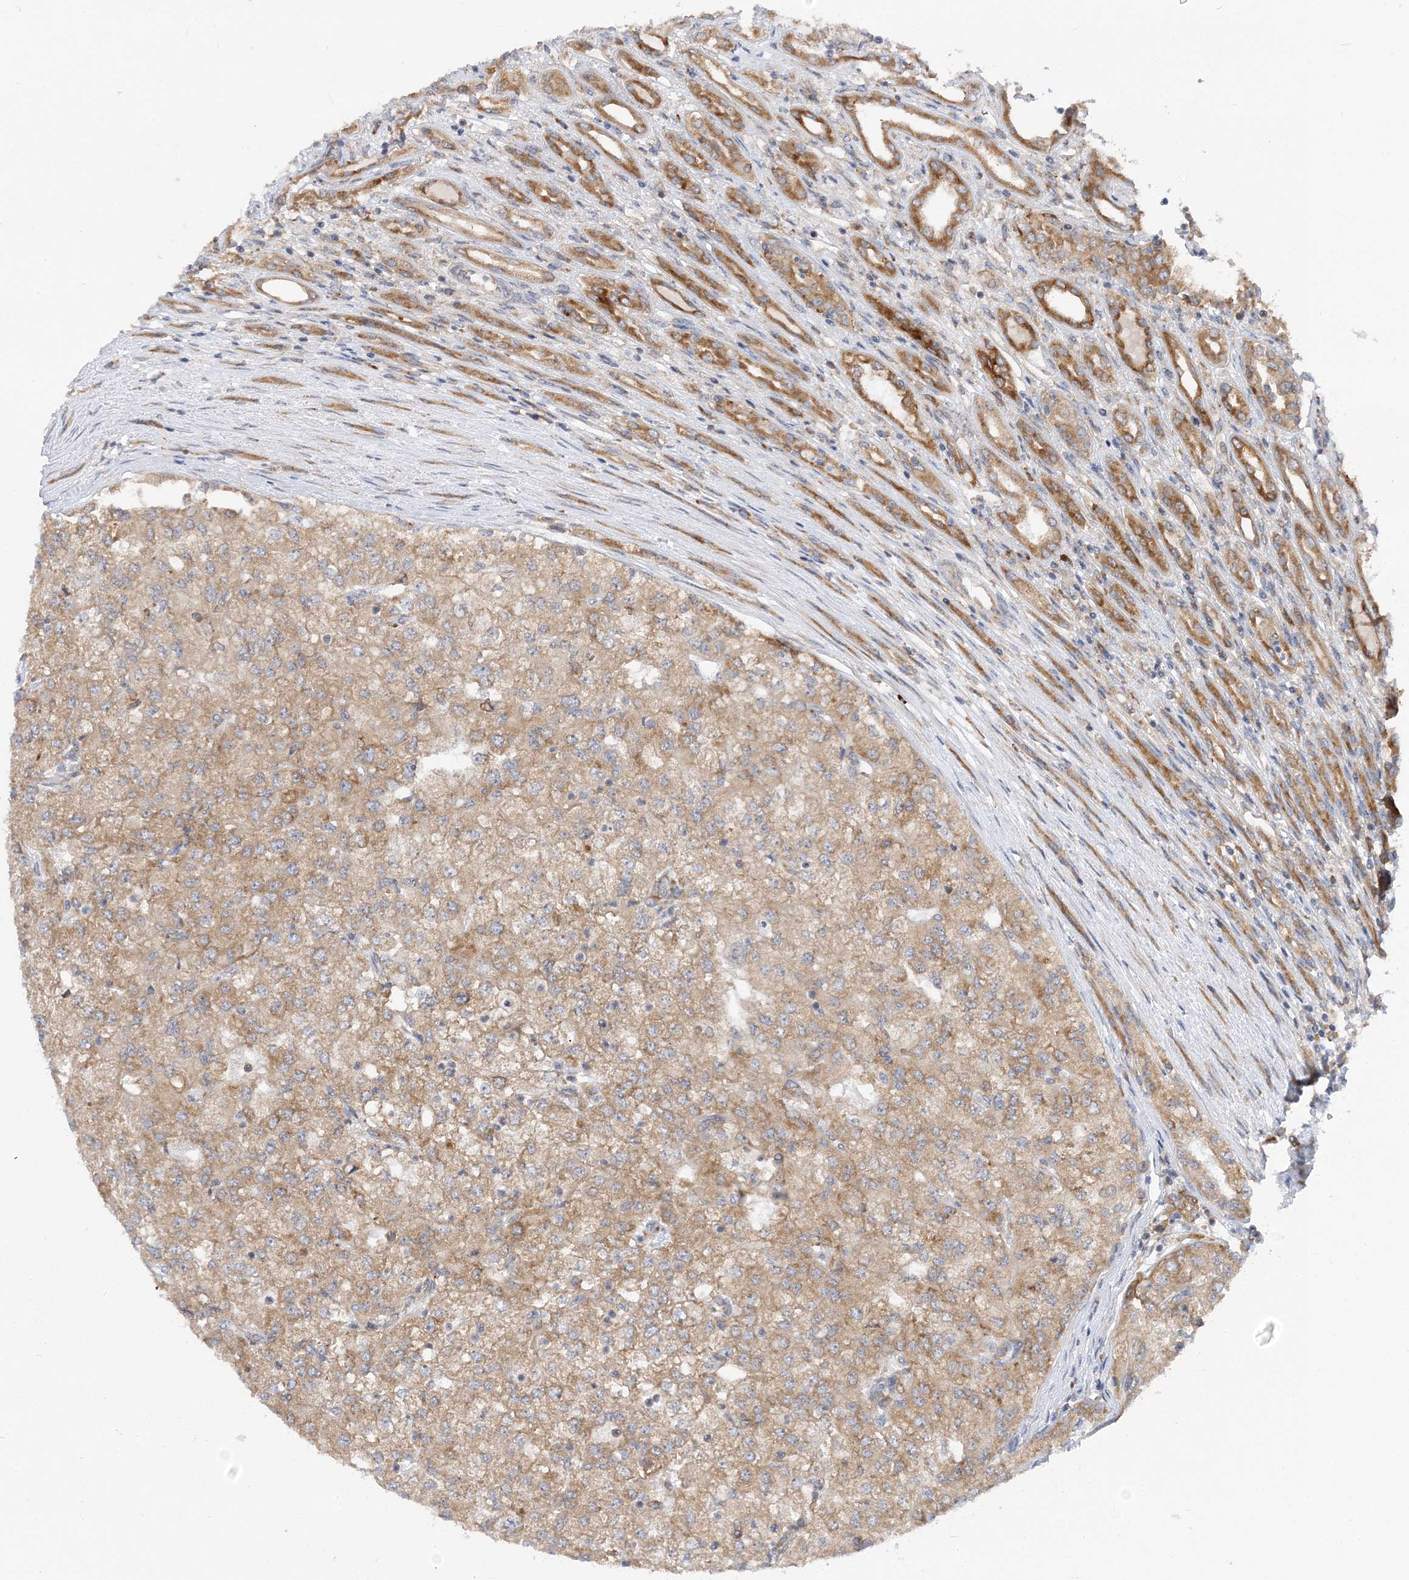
{"staining": {"intensity": "moderate", "quantity": ">75%", "location": "cytoplasmic/membranous"}, "tissue": "renal cancer", "cell_type": "Tumor cells", "image_type": "cancer", "snomed": [{"axis": "morphology", "description": "Adenocarcinoma, NOS"}, {"axis": "topography", "description": "Kidney"}], "caption": "Tumor cells reveal moderate cytoplasmic/membranous positivity in approximately >75% of cells in renal adenocarcinoma.", "gene": "LARP4B", "patient": {"sex": "female", "age": 54}}